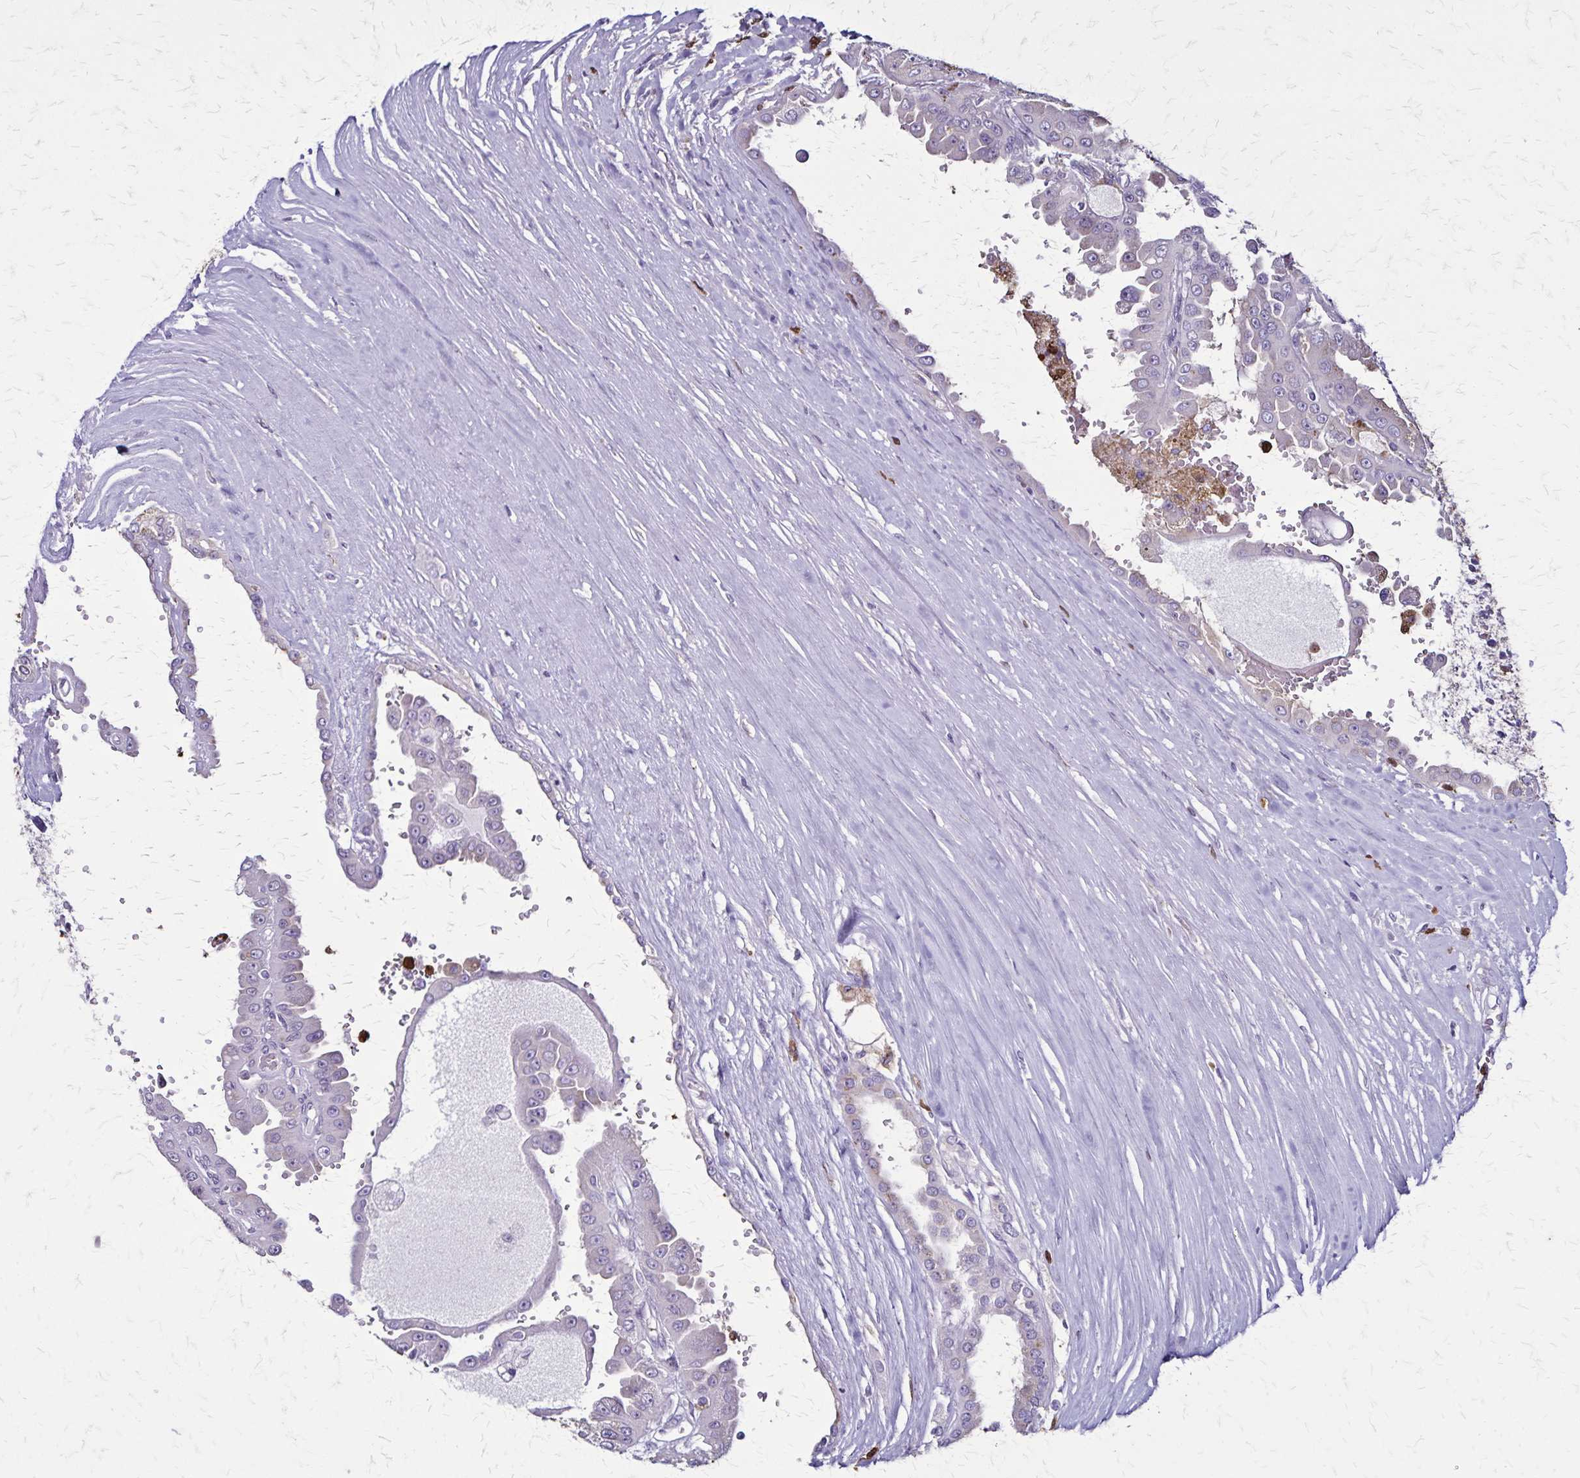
{"staining": {"intensity": "negative", "quantity": "none", "location": "none"}, "tissue": "renal cancer", "cell_type": "Tumor cells", "image_type": "cancer", "snomed": [{"axis": "morphology", "description": "Adenocarcinoma, NOS"}, {"axis": "topography", "description": "Kidney"}], "caption": "Immunohistochemical staining of human renal cancer (adenocarcinoma) demonstrates no significant expression in tumor cells.", "gene": "ULBP3", "patient": {"sex": "male", "age": 58}}